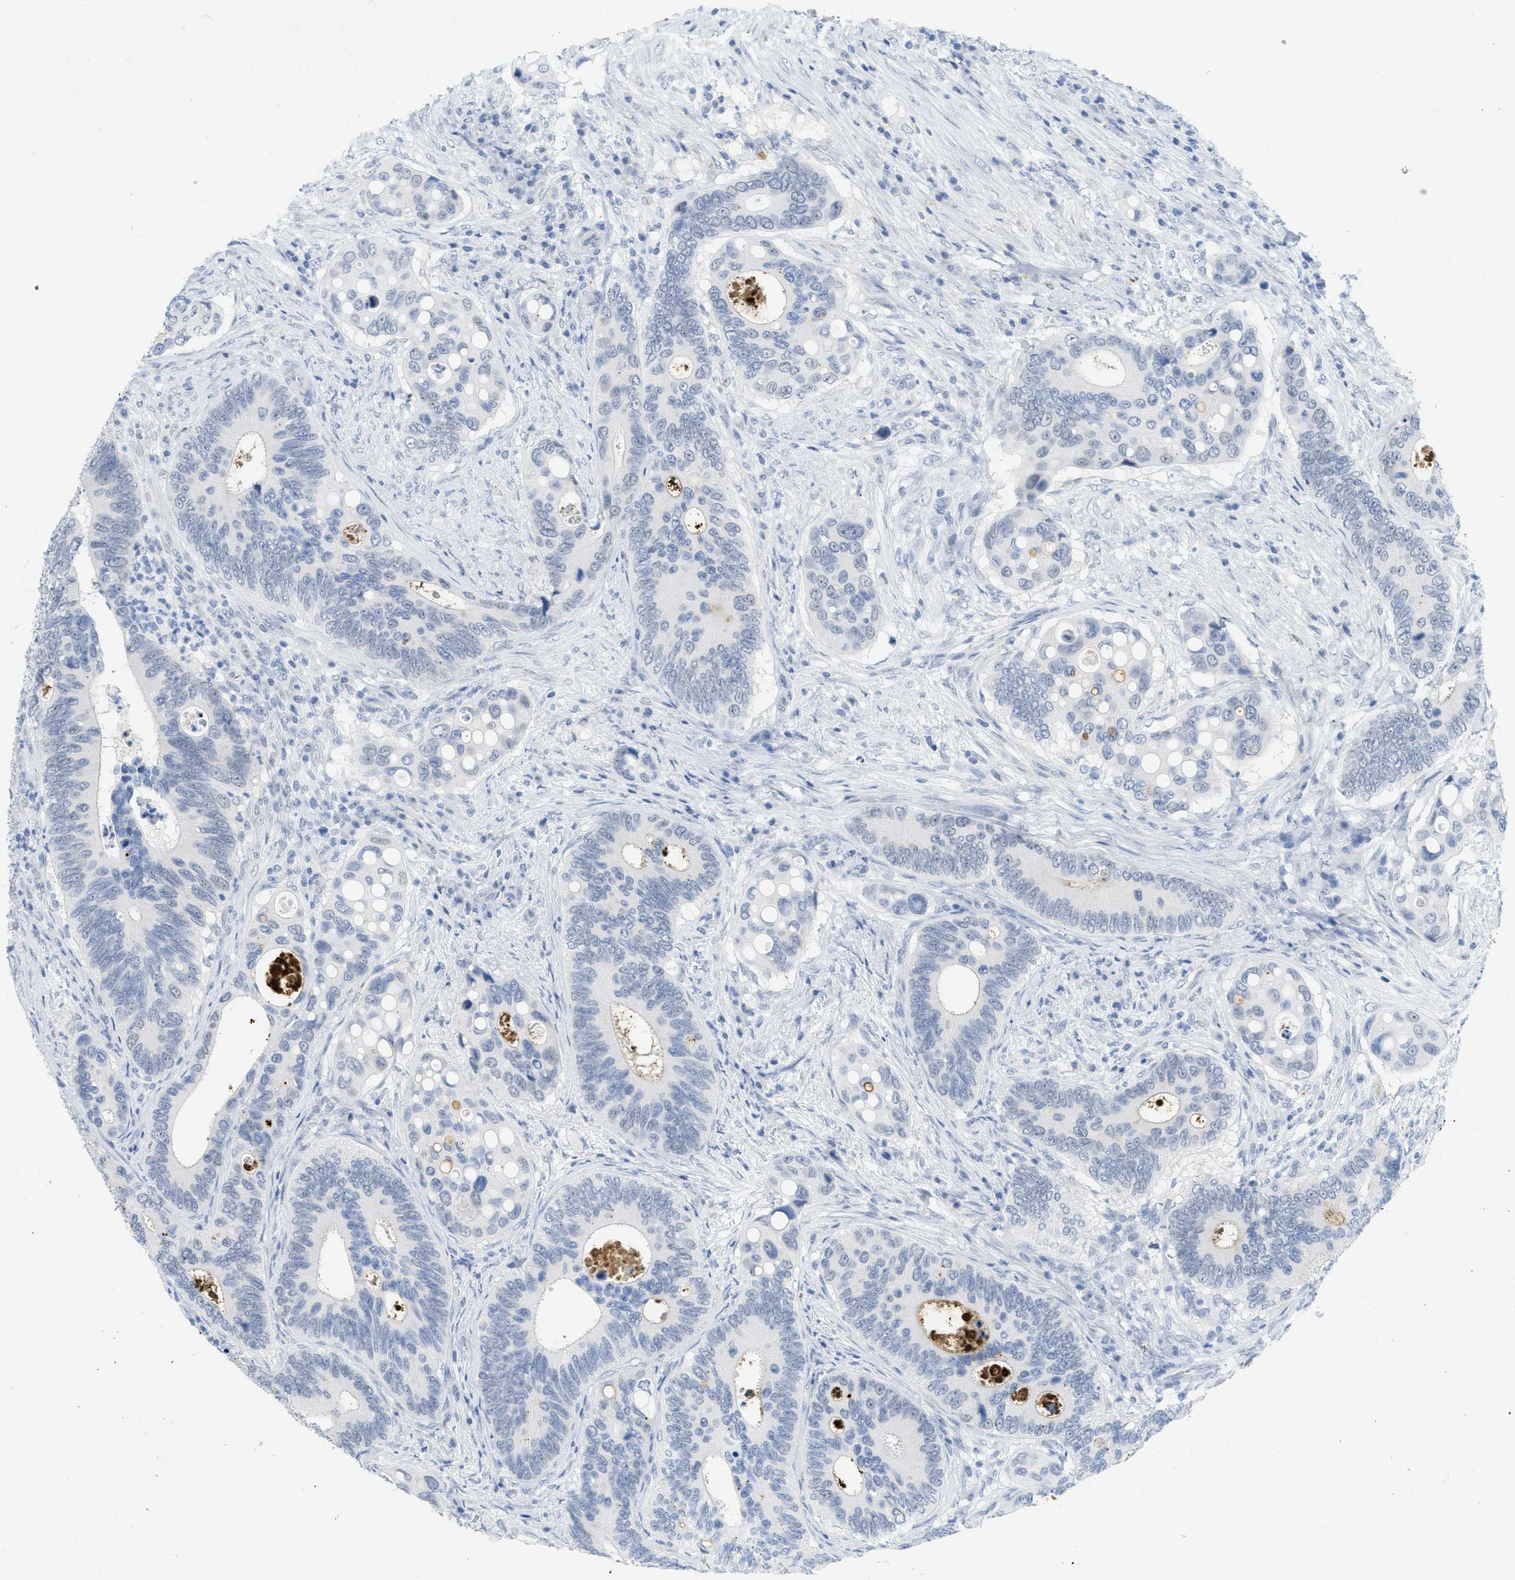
{"staining": {"intensity": "negative", "quantity": "none", "location": "none"}, "tissue": "colorectal cancer", "cell_type": "Tumor cells", "image_type": "cancer", "snomed": [{"axis": "morphology", "description": "Inflammation, NOS"}, {"axis": "morphology", "description": "Adenocarcinoma, NOS"}, {"axis": "topography", "description": "Colon"}], "caption": "Tumor cells are negative for protein expression in human colorectal adenocarcinoma. (Brightfield microscopy of DAB (3,3'-diaminobenzidine) IHC at high magnification).", "gene": "WDR4", "patient": {"sex": "male", "age": 72}}